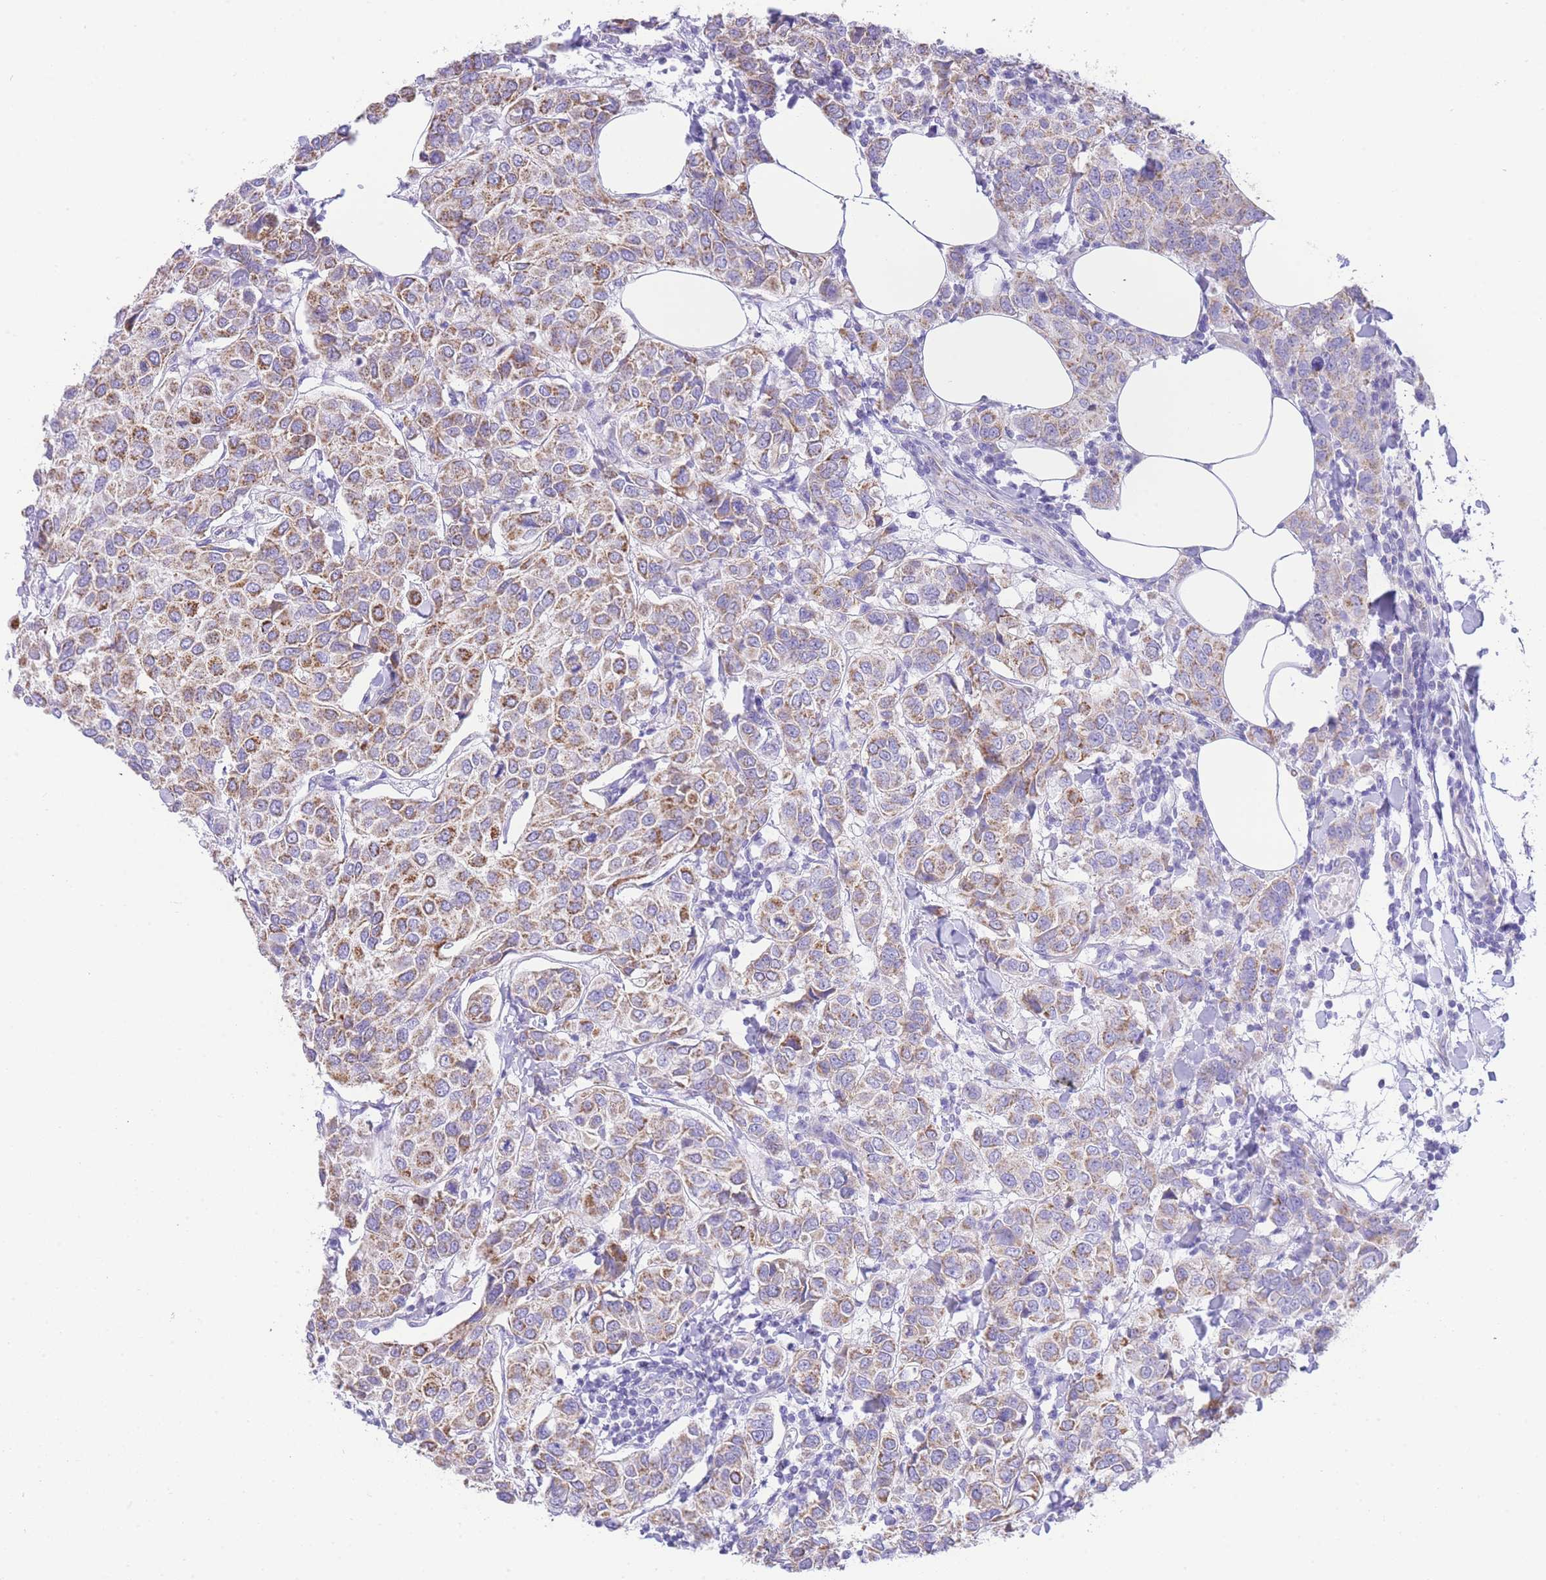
{"staining": {"intensity": "moderate", "quantity": ">75%", "location": "cytoplasmic/membranous"}, "tissue": "breast cancer", "cell_type": "Tumor cells", "image_type": "cancer", "snomed": [{"axis": "morphology", "description": "Duct carcinoma"}, {"axis": "topography", "description": "Breast"}], "caption": "A brown stain highlights moderate cytoplasmic/membranous staining of a protein in human infiltrating ductal carcinoma (breast) tumor cells. Nuclei are stained in blue.", "gene": "ACSM4", "patient": {"sex": "female", "age": 55}}